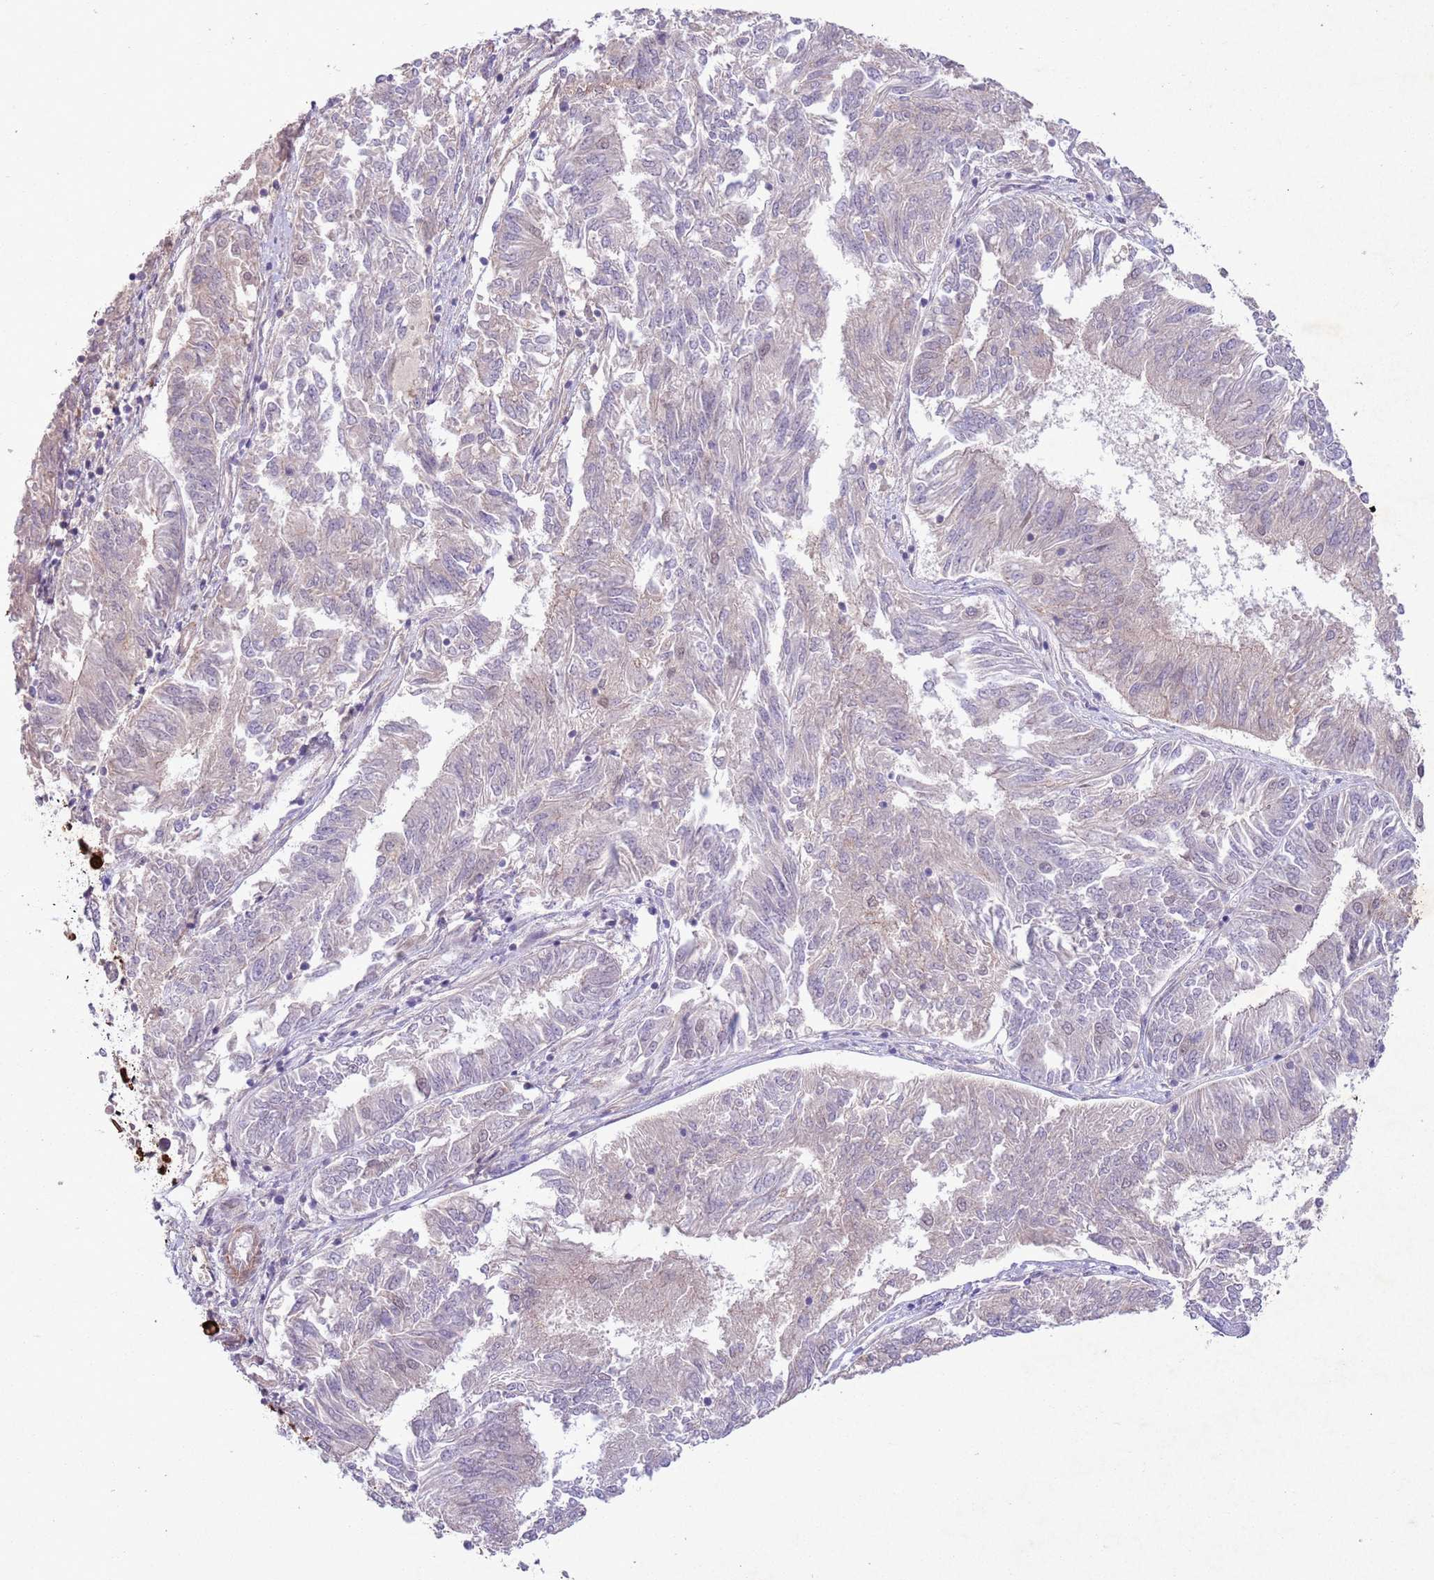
{"staining": {"intensity": "weak", "quantity": "<25%", "location": "nuclear"}, "tissue": "endometrial cancer", "cell_type": "Tumor cells", "image_type": "cancer", "snomed": [{"axis": "morphology", "description": "Adenocarcinoma, NOS"}, {"axis": "topography", "description": "Endometrium"}], "caption": "Image shows no significant protein positivity in tumor cells of endometrial cancer (adenocarcinoma).", "gene": "CCNI", "patient": {"sex": "female", "age": 58}}